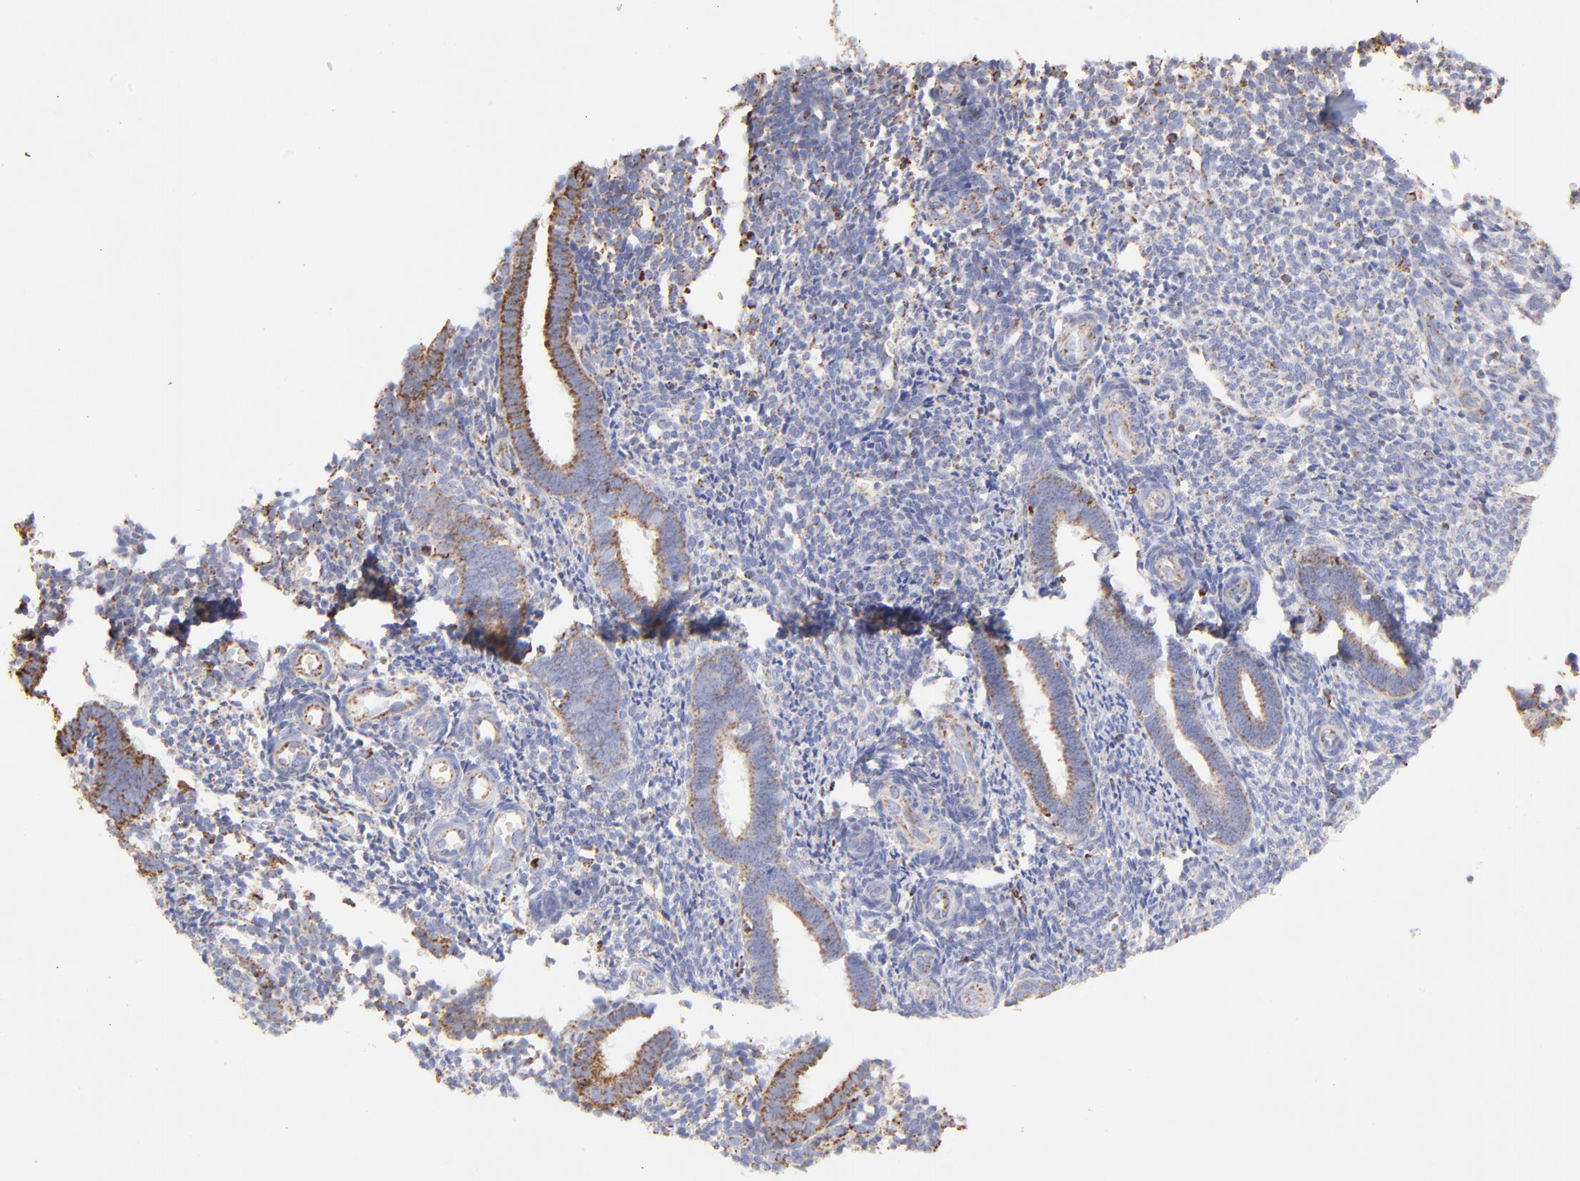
{"staining": {"intensity": "weak", "quantity": ">75%", "location": "cytoplasmic/membranous"}, "tissue": "endometrium", "cell_type": "Cells in endometrial stroma", "image_type": "normal", "snomed": [{"axis": "morphology", "description": "Normal tissue, NOS"}, {"axis": "topography", "description": "Endometrium"}], "caption": "IHC (DAB) staining of benign endometrium exhibits weak cytoplasmic/membranous protein staining in approximately >75% of cells in endometrial stroma.", "gene": "COX4I1", "patient": {"sex": "female", "age": 27}}